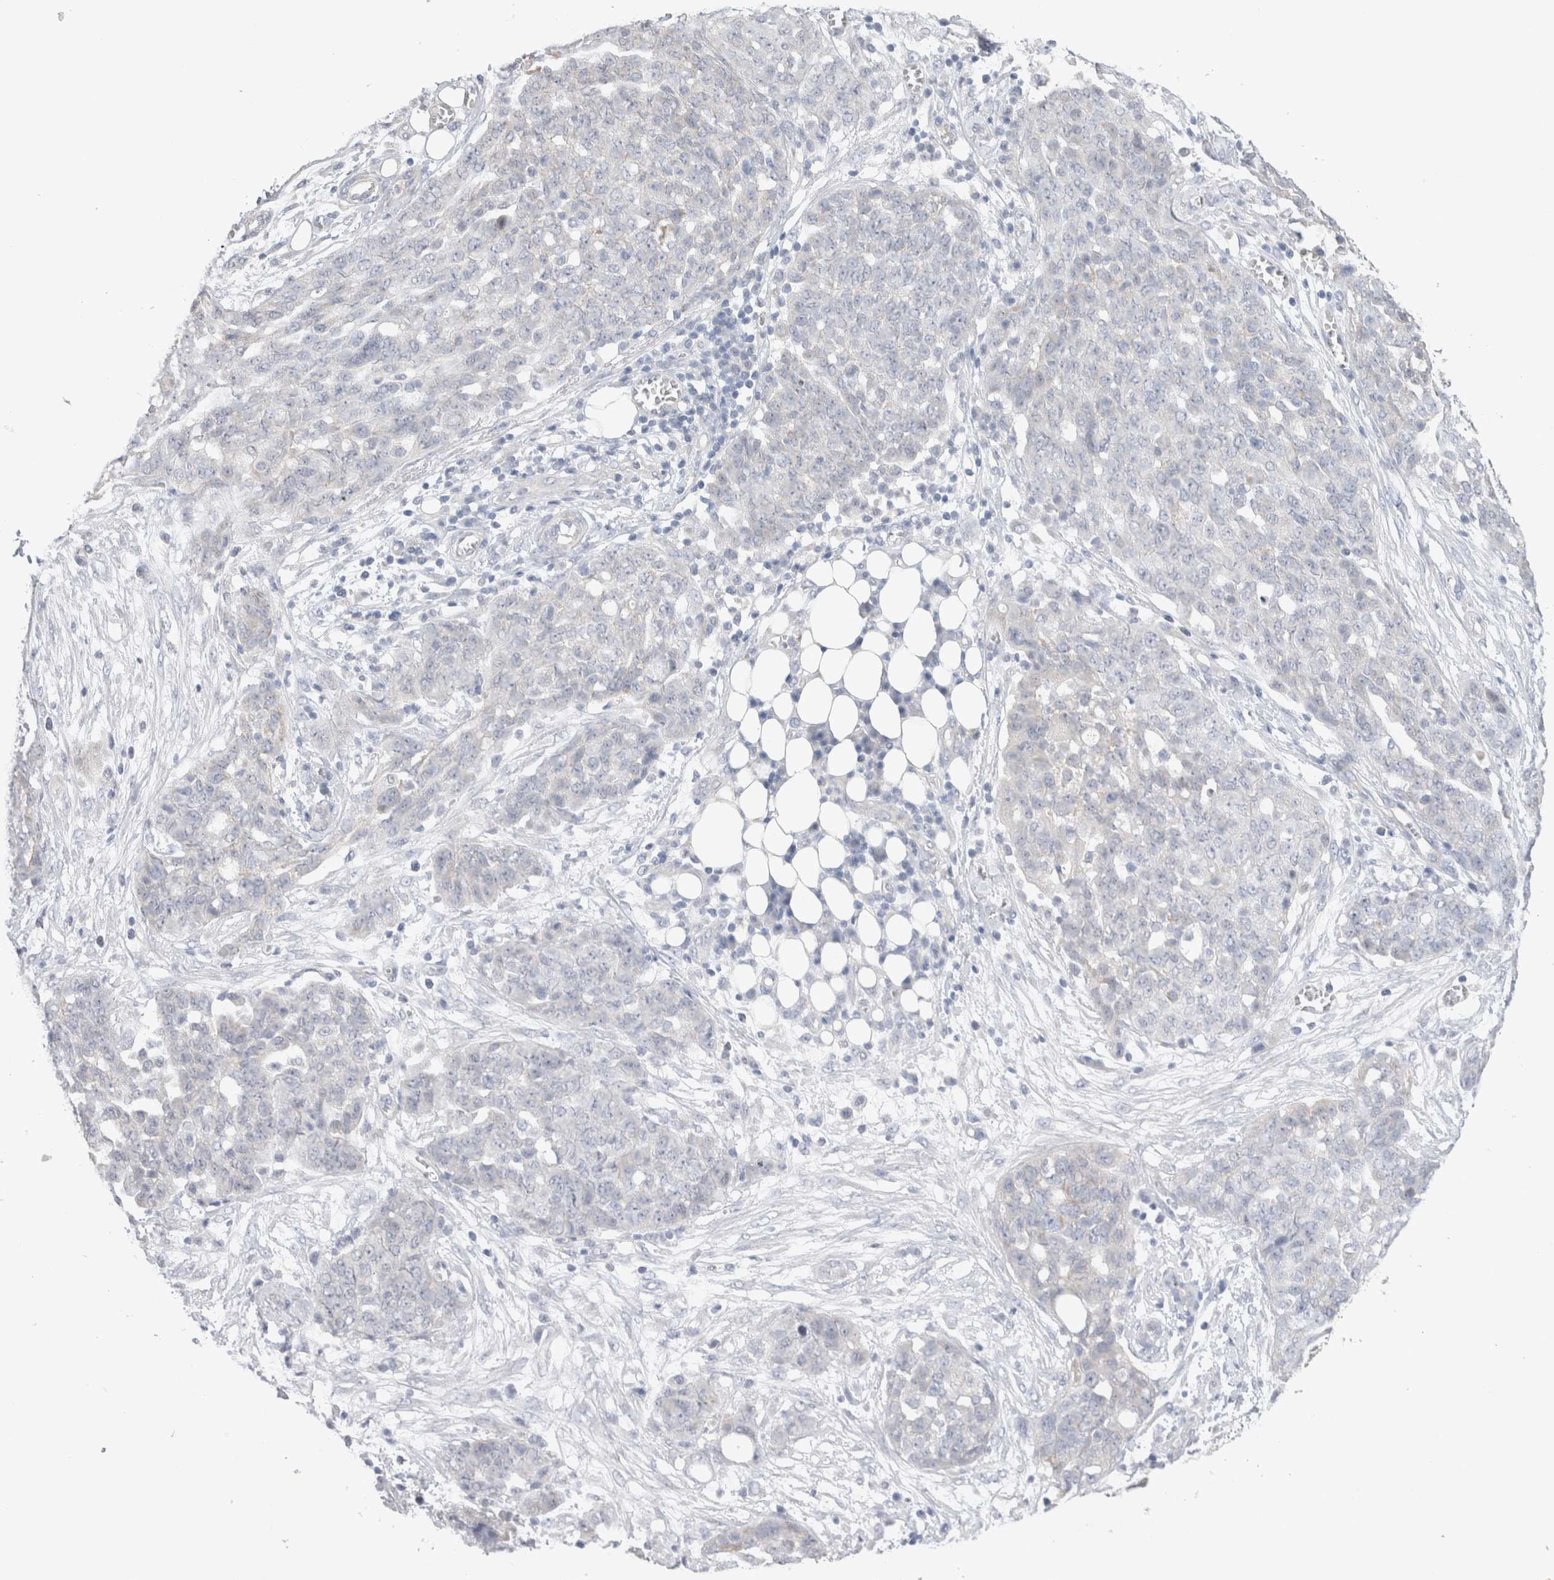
{"staining": {"intensity": "negative", "quantity": "none", "location": "none"}, "tissue": "ovarian cancer", "cell_type": "Tumor cells", "image_type": "cancer", "snomed": [{"axis": "morphology", "description": "Cystadenocarcinoma, serous, NOS"}, {"axis": "topography", "description": "Soft tissue"}, {"axis": "topography", "description": "Ovary"}], "caption": "A photomicrograph of human ovarian cancer is negative for staining in tumor cells.", "gene": "DMD", "patient": {"sex": "female", "age": 57}}